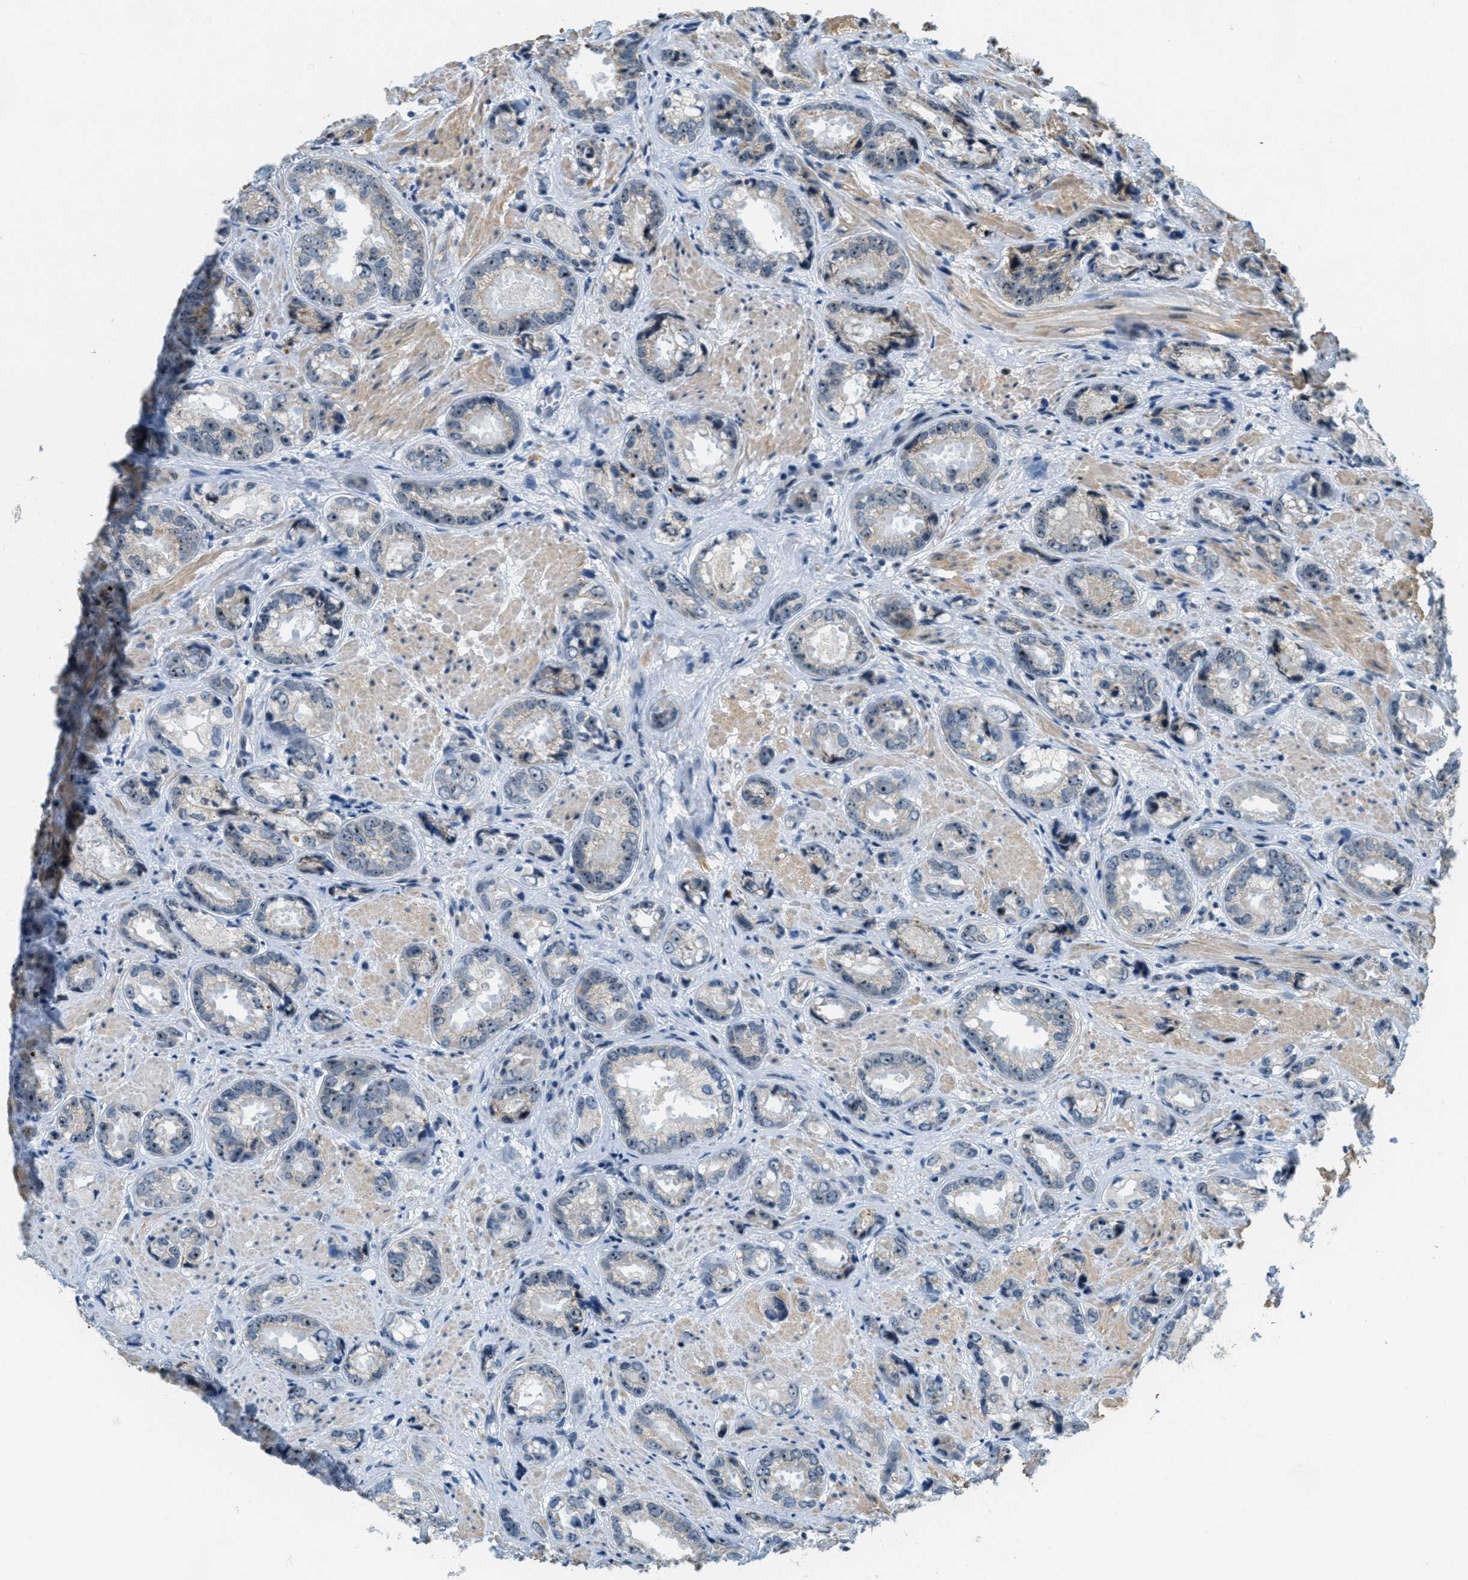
{"staining": {"intensity": "weak", "quantity": "<25%", "location": "nuclear"}, "tissue": "prostate cancer", "cell_type": "Tumor cells", "image_type": "cancer", "snomed": [{"axis": "morphology", "description": "Adenocarcinoma, High grade"}, {"axis": "topography", "description": "Prostate"}], "caption": "The immunohistochemistry (IHC) micrograph has no significant expression in tumor cells of prostate cancer (high-grade adenocarcinoma) tissue.", "gene": "DDX47", "patient": {"sex": "male", "age": 61}}